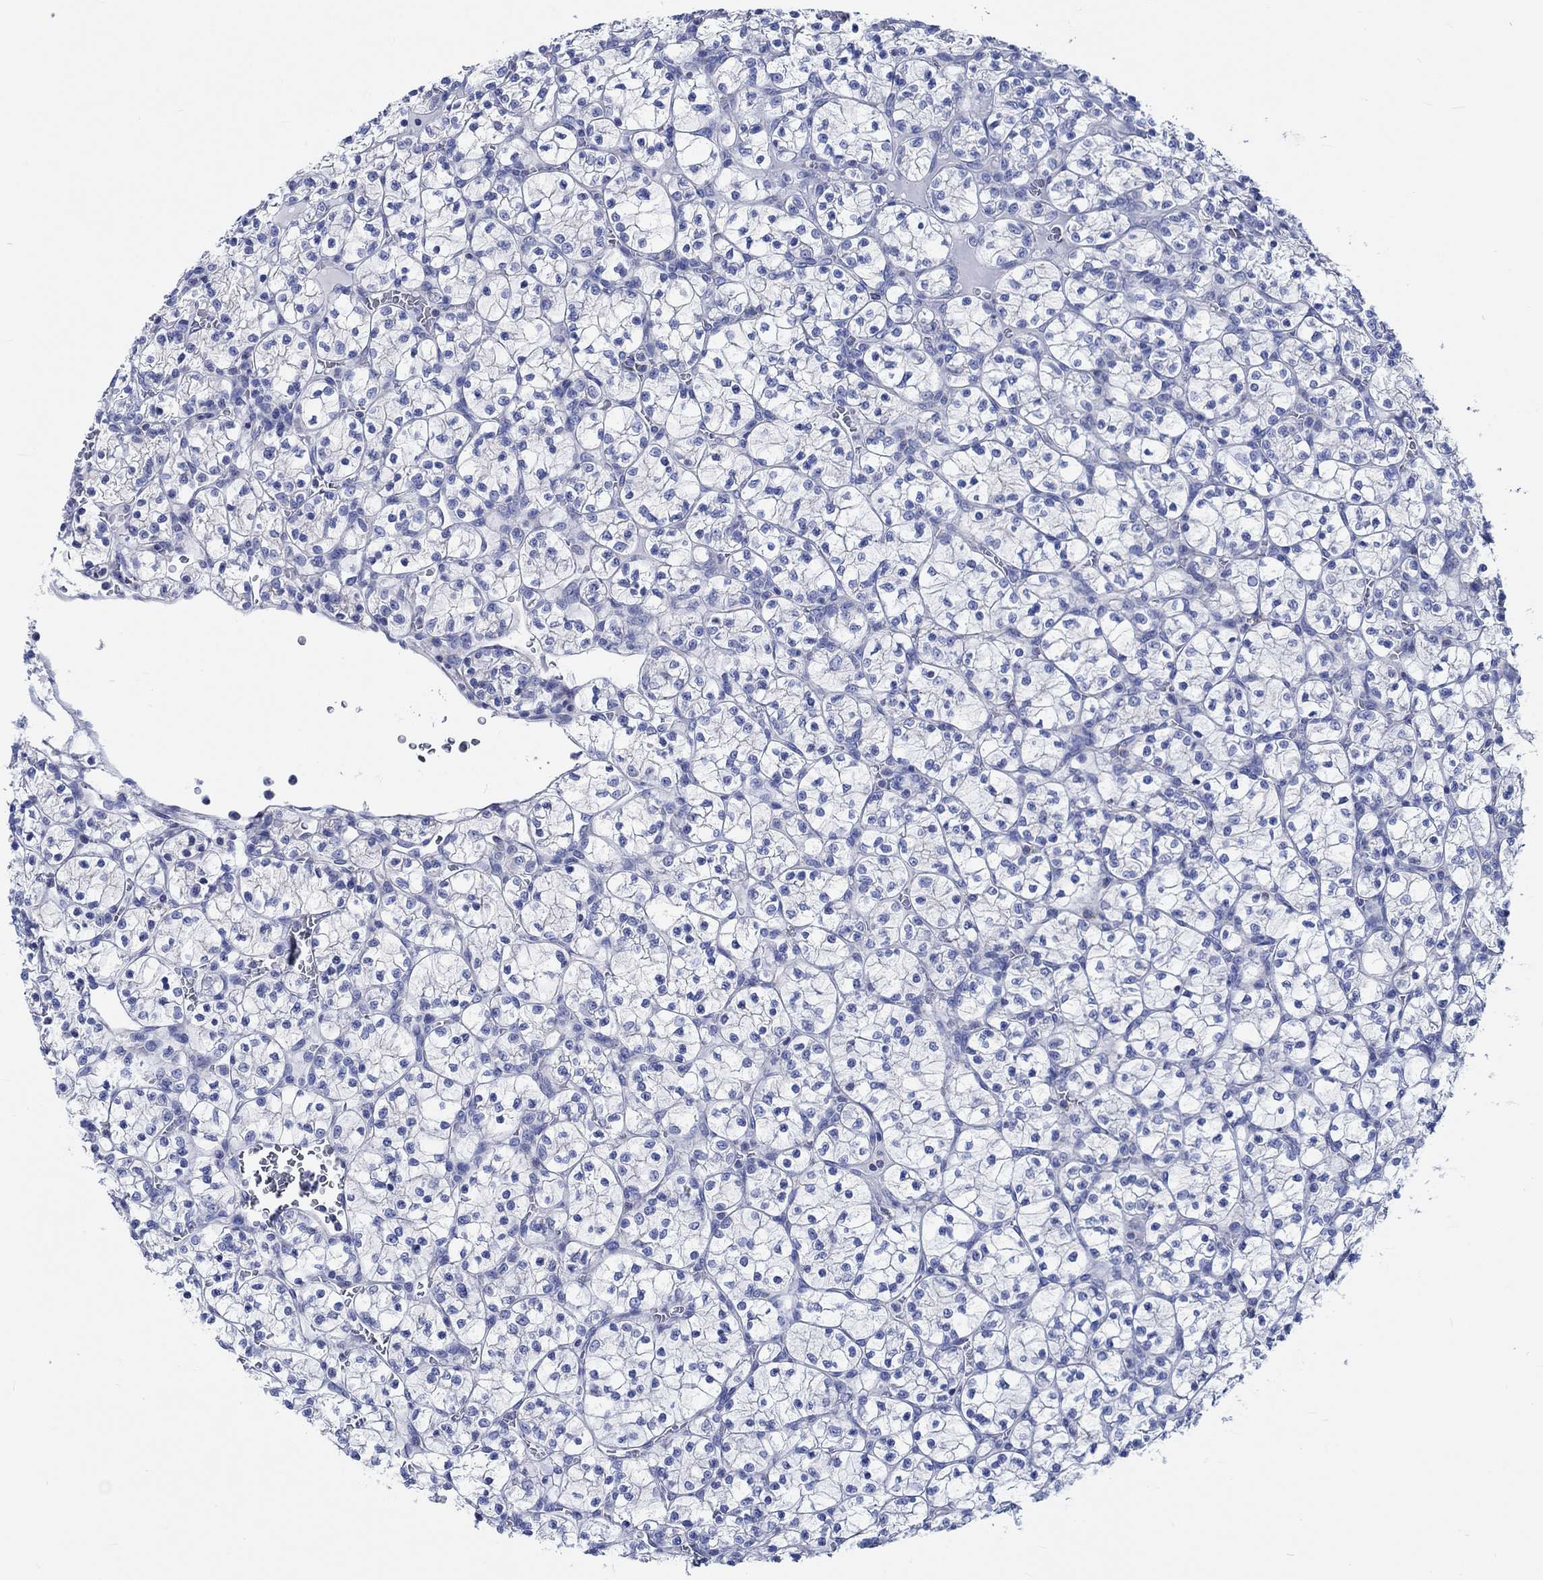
{"staining": {"intensity": "negative", "quantity": "none", "location": "none"}, "tissue": "renal cancer", "cell_type": "Tumor cells", "image_type": "cancer", "snomed": [{"axis": "morphology", "description": "Adenocarcinoma, NOS"}, {"axis": "topography", "description": "Kidney"}], "caption": "Renal cancer was stained to show a protein in brown. There is no significant expression in tumor cells.", "gene": "PTPRN2", "patient": {"sex": "female", "age": 89}}